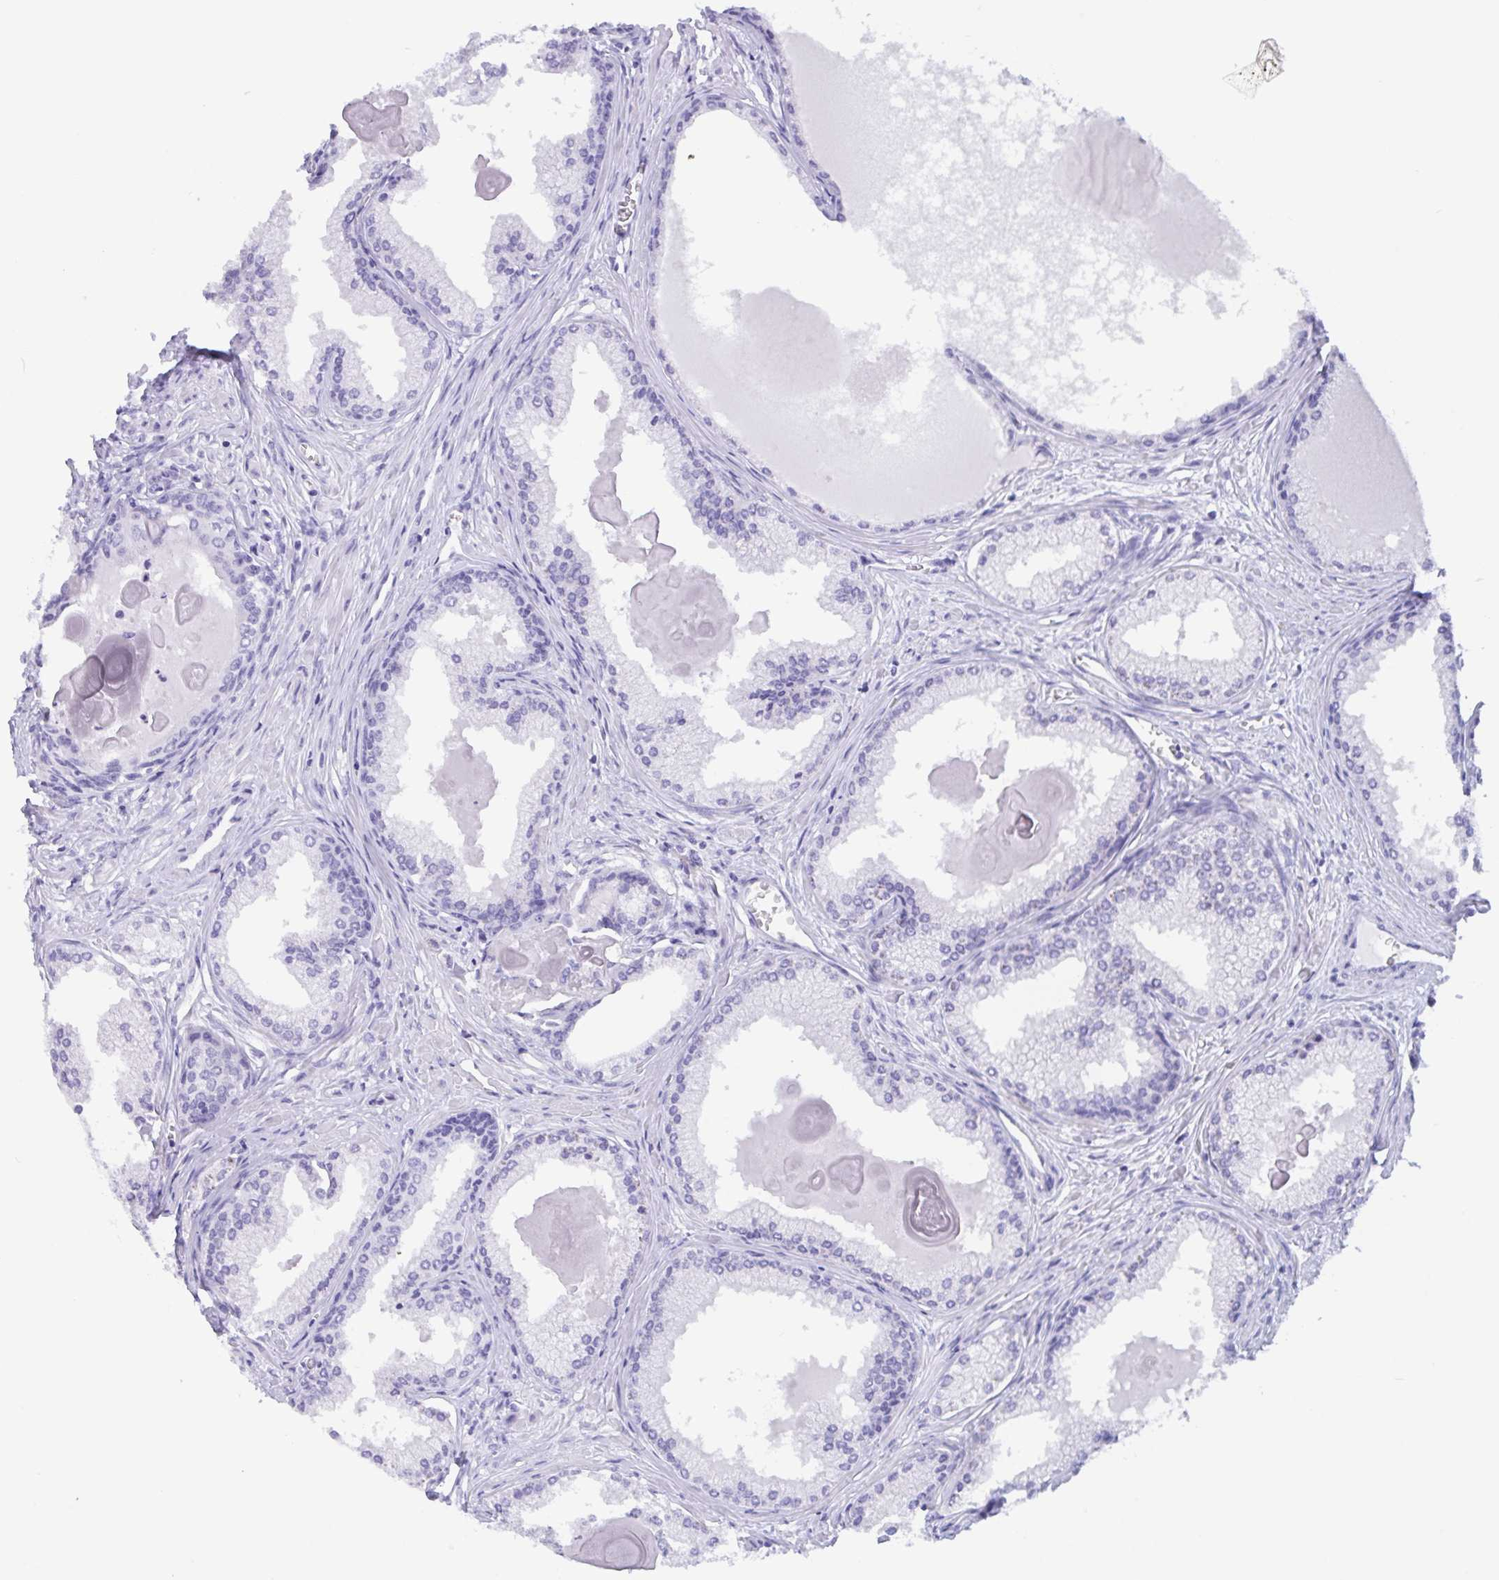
{"staining": {"intensity": "negative", "quantity": "none", "location": "none"}, "tissue": "prostate cancer", "cell_type": "Tumor cells", "image_type": "cancer", "snomed": [{"axis": "morphology", "description": "Adenocarcinoma, High grade"}, {"axis": "topography", "description": "Prostate"}], "caption": "An image of human prostate cancer is negative for staining in tumor cells.", "gene": "ZNF850", "patient": {"sex": "male", "age": 68}}